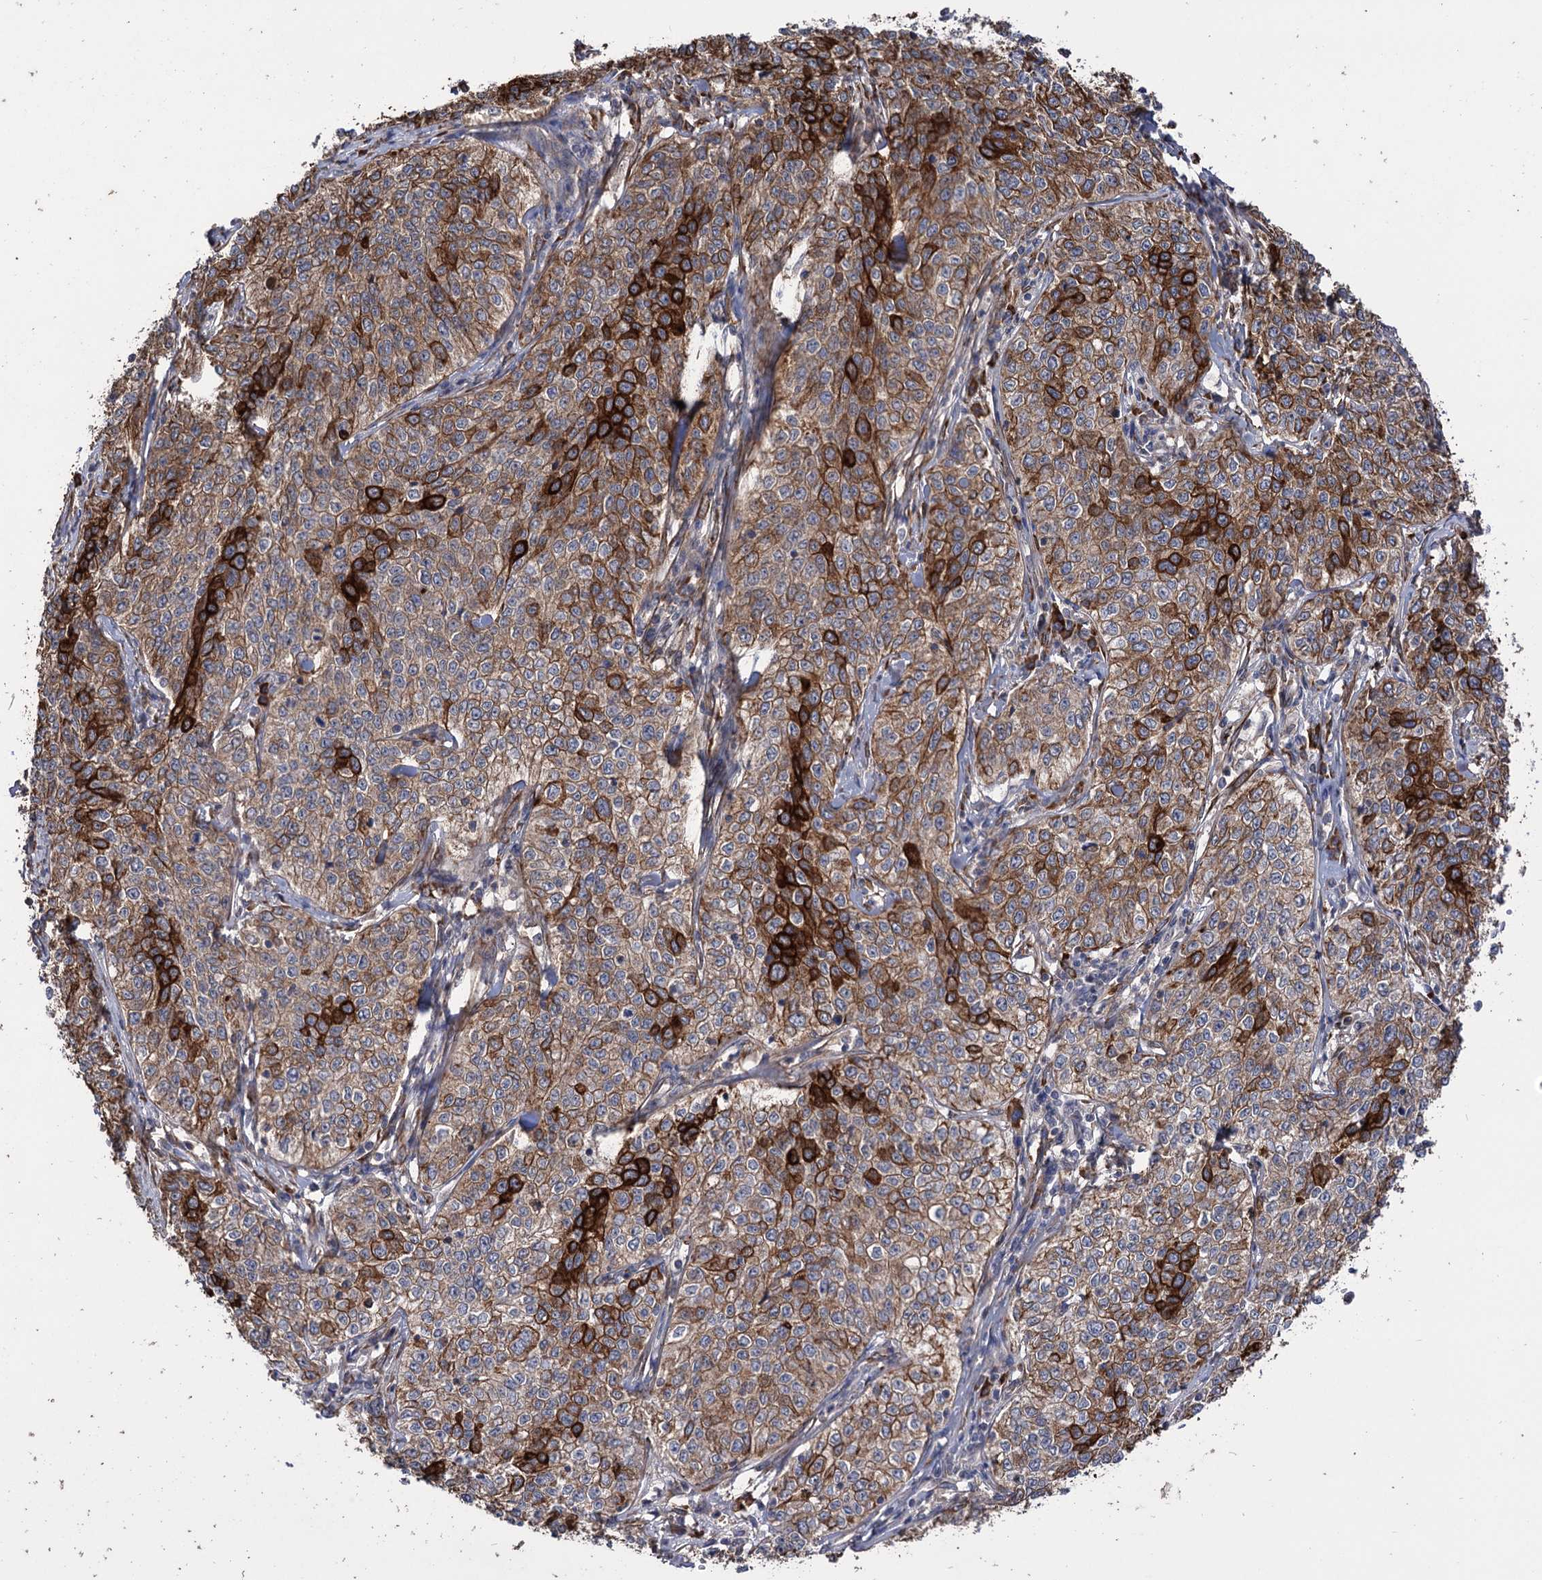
{"staining": {"intensity": "moderate", "quantity": ">75%", "location": "cytoplasmic/membranous"}, "tissue": "cervical cancer", "cell_type": "Tumor cells", "image_type": "cancer", "snomed": [{"axis": "morphology", "description": "Squamous cell carcinoma, NOS"}, {"axis": "topography", "description": "Cervix"}], "caption": "Squamous cell carcinoma (cervical) stained for a protein displays moderate cytoplasmic/membranous positivity in tumor cells.", "gene": "CDAN1", "patient": {"sex": "female", "age": 35}}